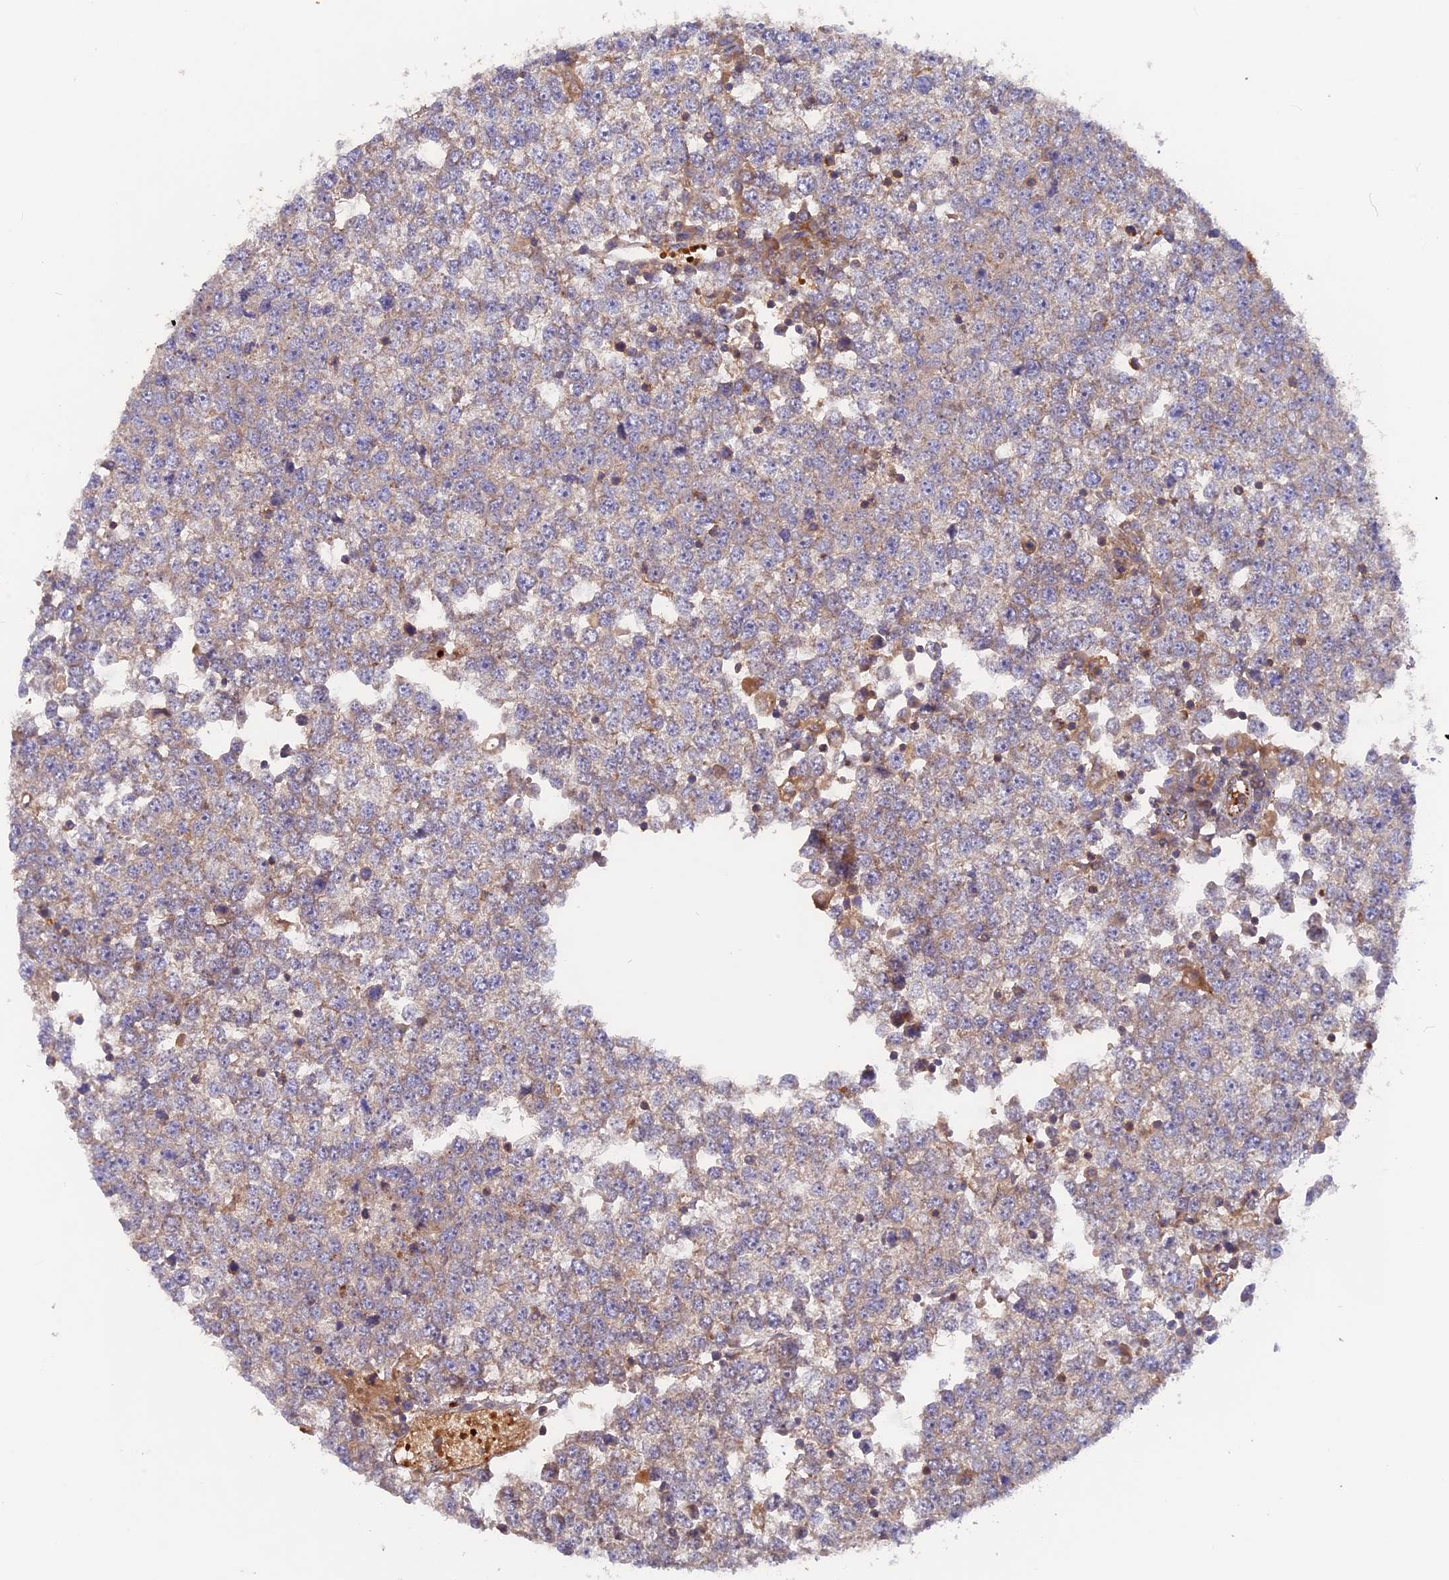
{"staining": {"intensity": "moderate", "quantity": "25%-75%", "location": "cytoplasmic/membranous"}, "tissue": "testis cancer", "cell_type": "Tumor cells", "image_type": "cancer", "snomed": [{"axis": "morphology", "description": "Seminoma, NOS"}, {"axis": "topography", "description": "Testis"}], "caption": "A high-resolution histopathology image shows immunohistochemistry (IHC) staining of seminoma (testis), which reveals moderate cytoplasmic/membranous positivity in about 25%-75% of tumor cells.", "gene": "CPNE7", "patient": {"sex": "male", "age": 65}}